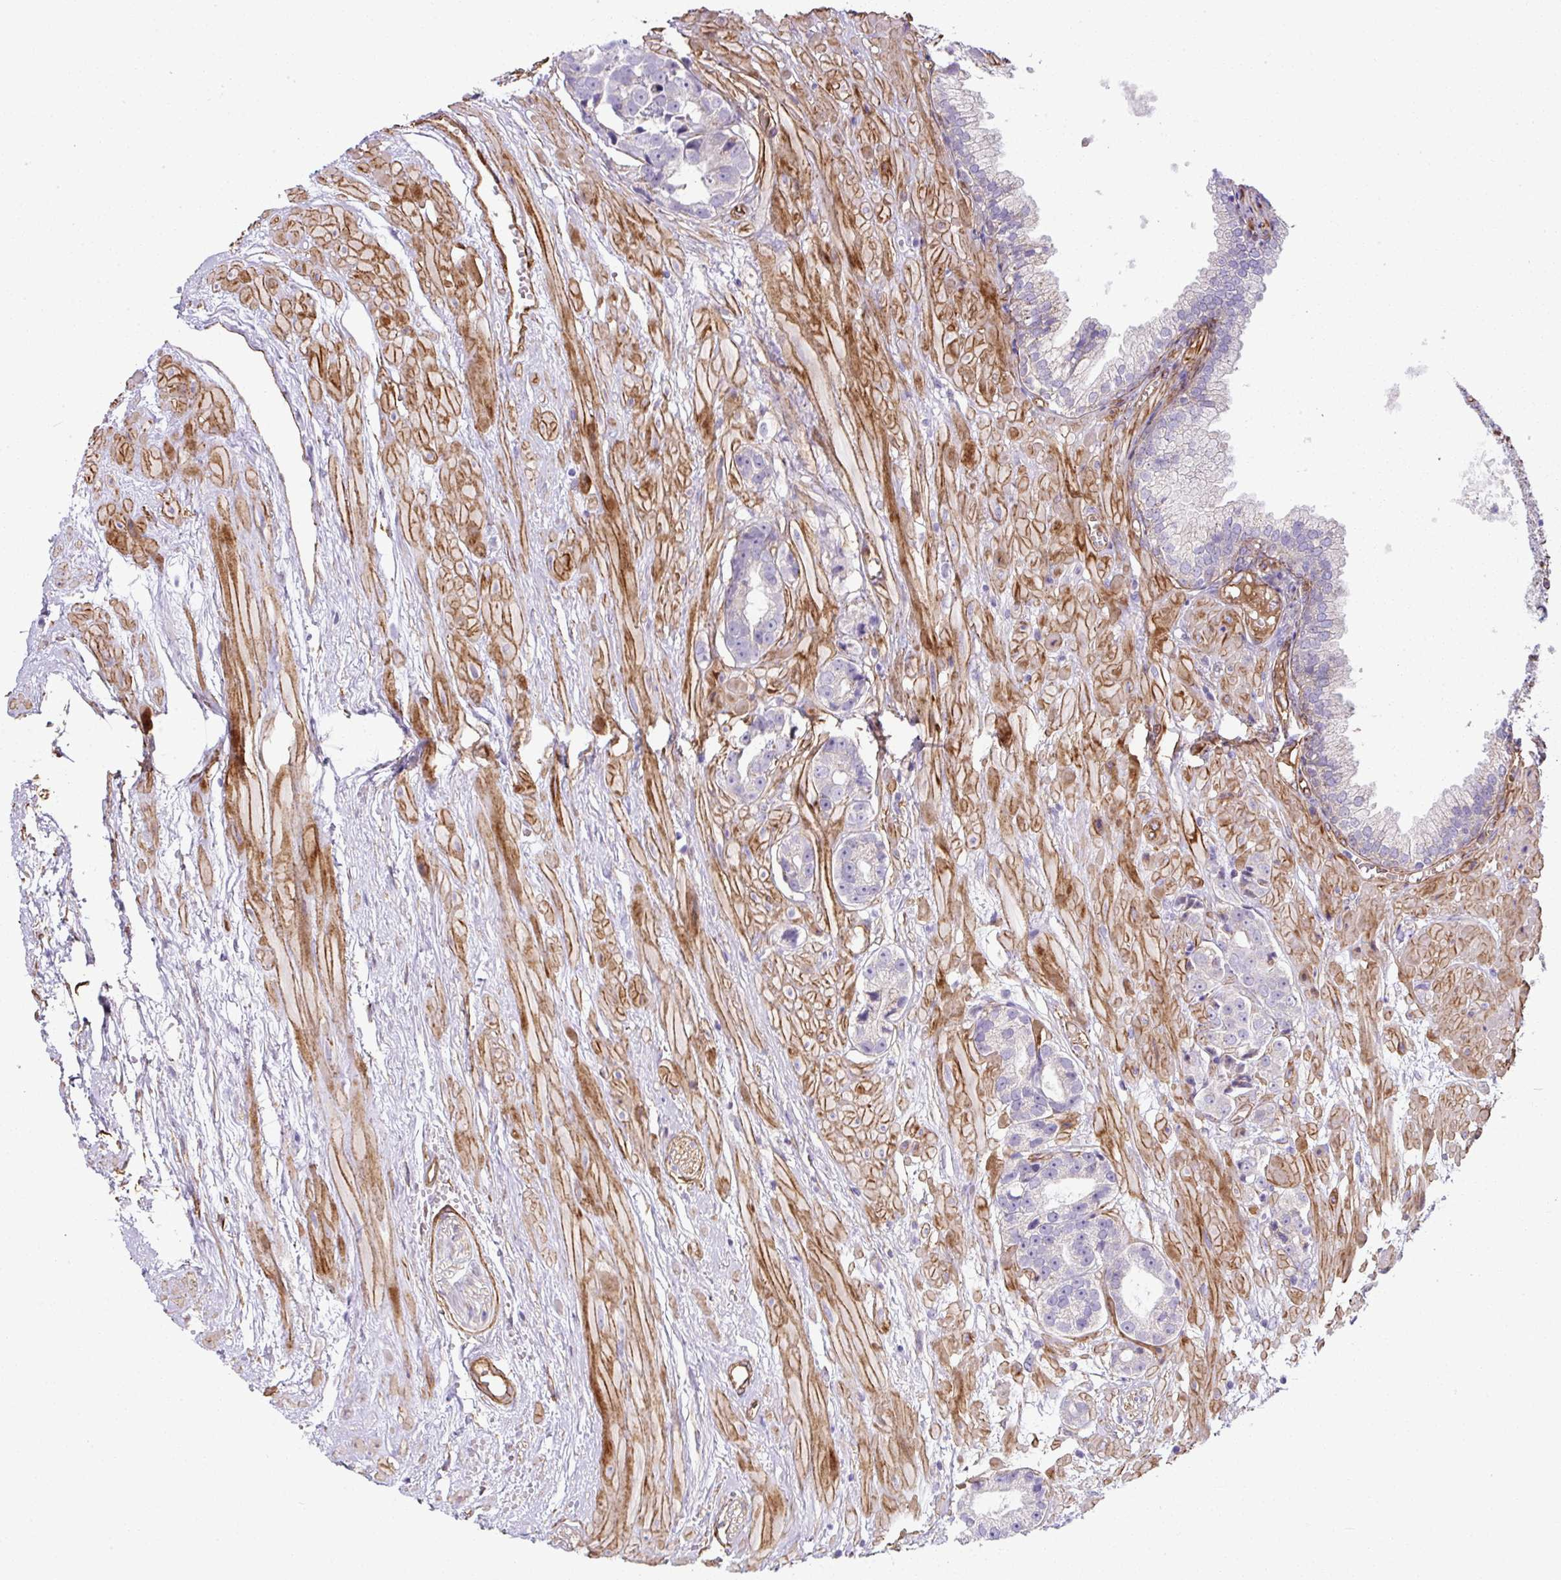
{"staining": {"intensity": "negative", "quantity": "none", "location": "none"}, "tissue": "prostate cancer", "cell_type": "Tumor cells", "image_type": "cancer", "snomed": [{"axis": "morphology", "description": "Adenocarcinoma, High grade"}, {"axis": "topography", "description": "Prostate"}], "caption": "The immunohistochemistry (IHC) histopathology image has no significant staining in tumor cells of prostate high-grade adenocarcinoma tissue.", "gene": "ANKUB1", "patient": {"sex": "male", "age": 71}}